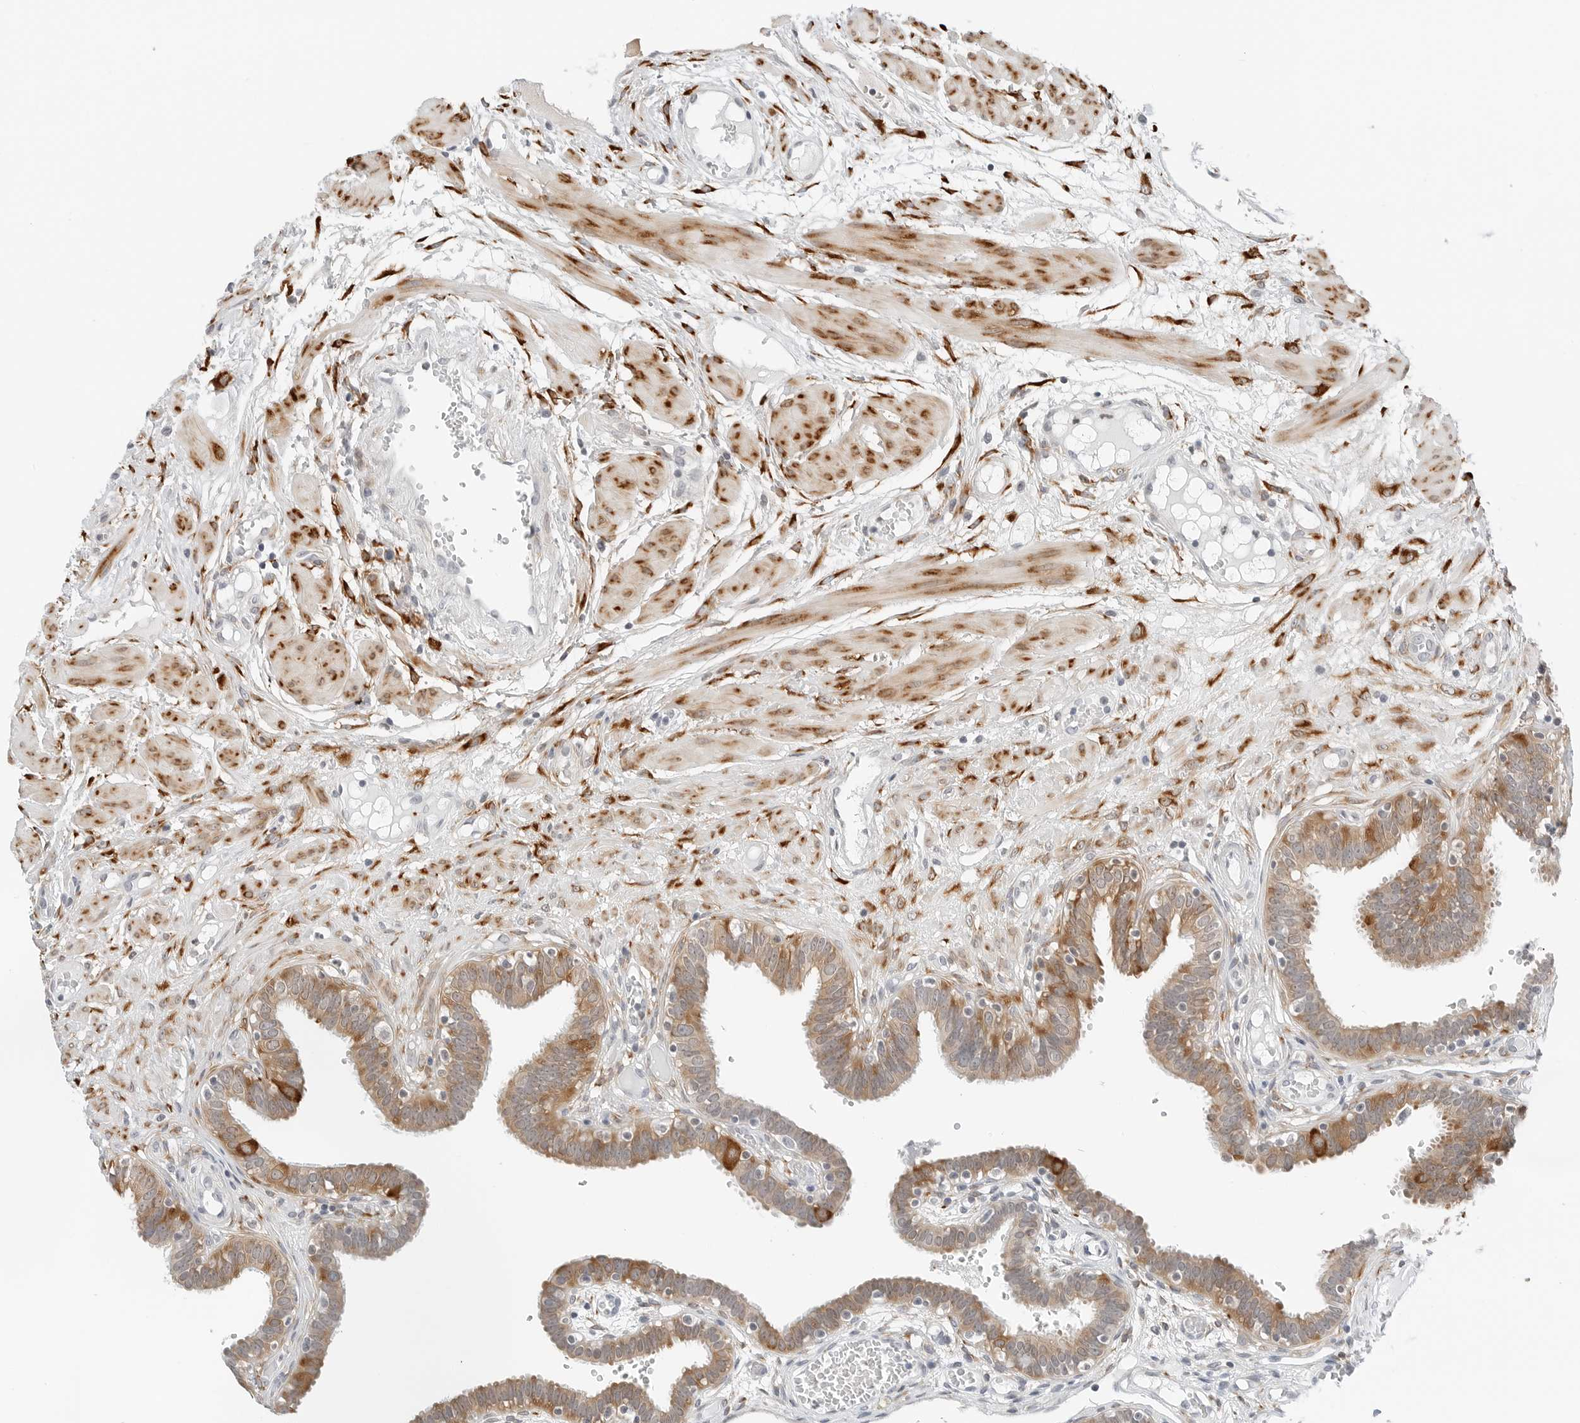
{"staining": {"intensity": "moderate", "quantity": "25%-75%", "location": "cytoplasmic/membranous"}, "tissue": "fallopian tube", "cell_type": "Glandular cells", "image_type": "normal", "snomed": [{"axis": "morphology", "description": "Normal tissue, NOS"}, {"axis": "topography", "description": "Fallopian tube"}, {"axis": "topography", "description": "Placenta"}], "caption": "Fallopian tube stained with immunohistochemistry reveals moderate cytoplasmic/membranous staining in about 25%-75% of glandular cells.", "gene": "P4HA2", "patient": {"sex": "female", "age": 32}}